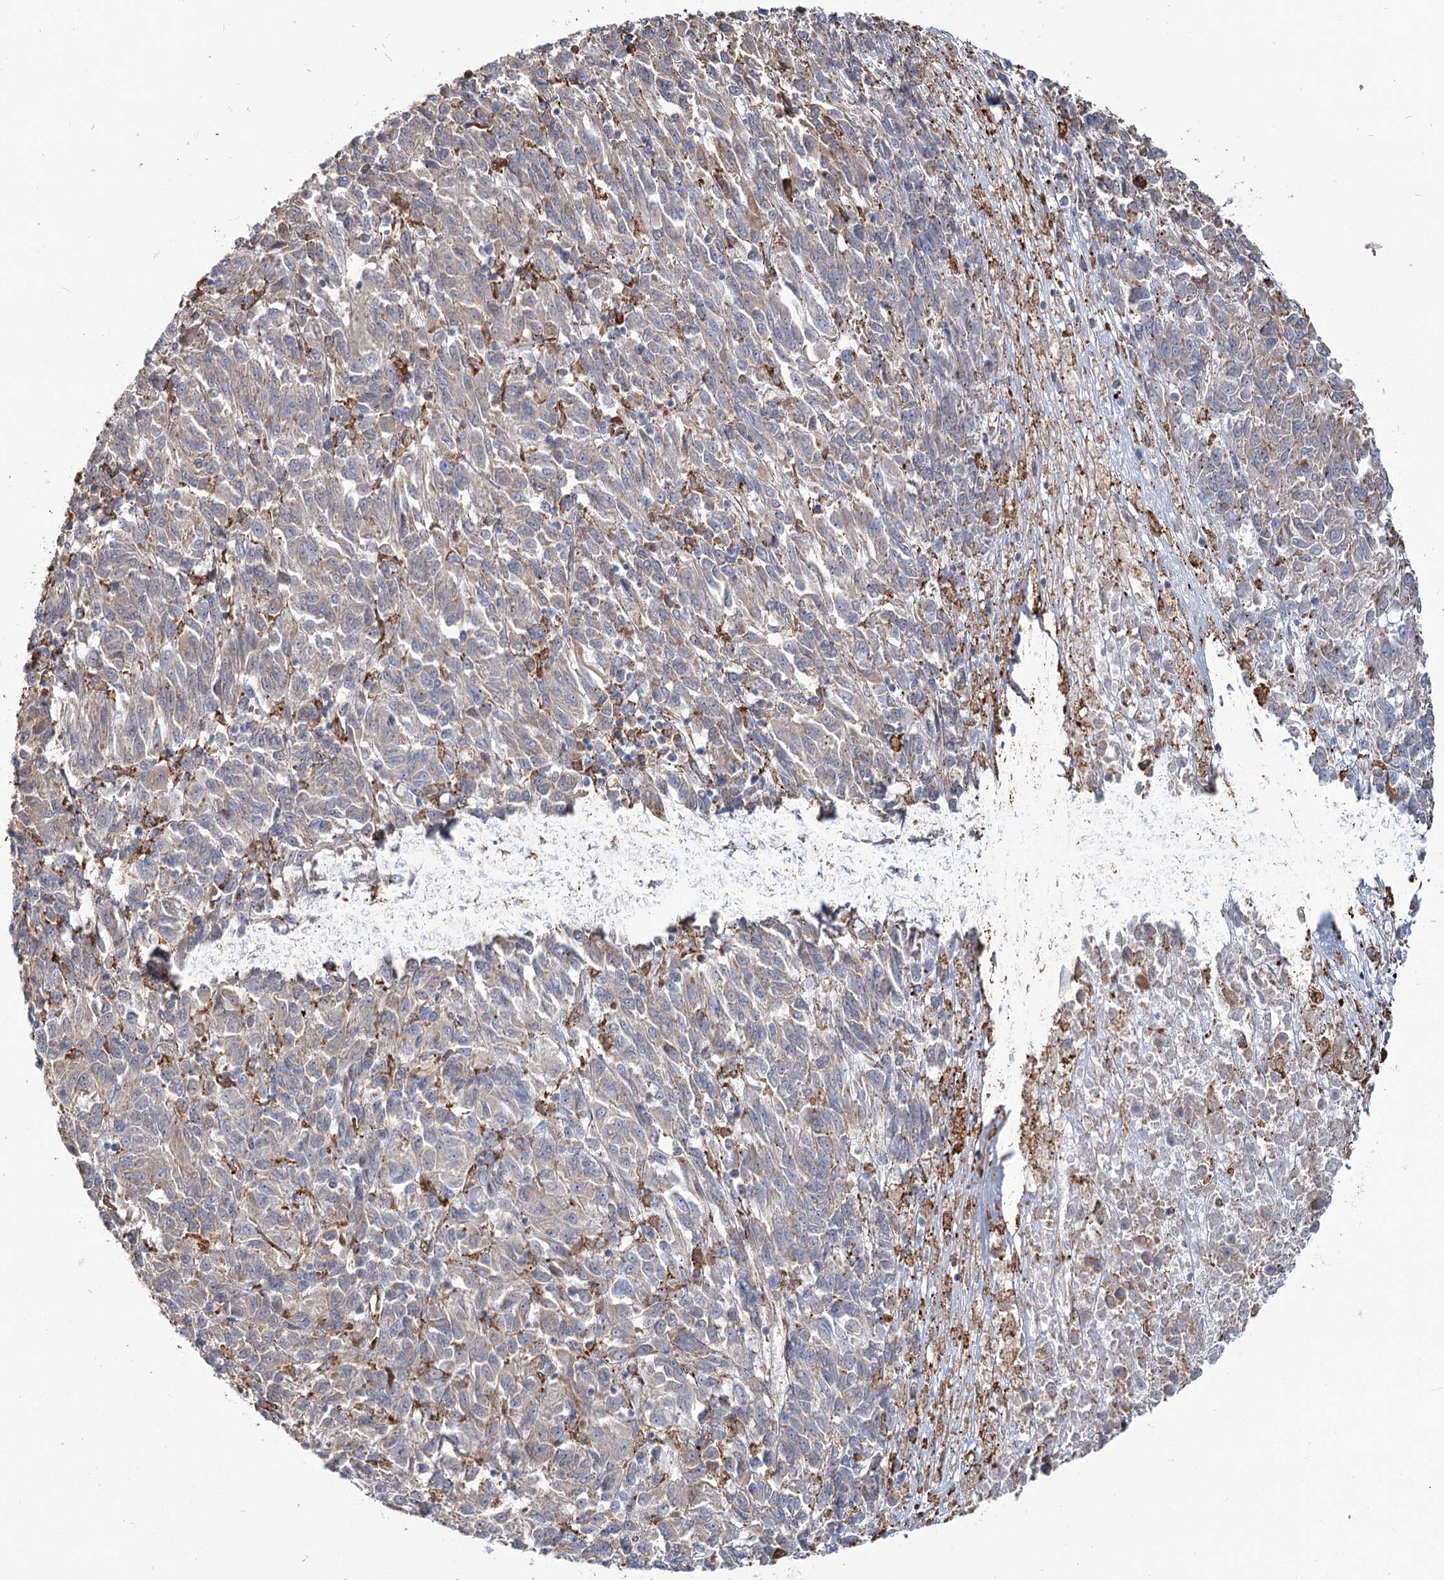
{"staining": {"intensity": "negative", "quantity": "none", "location": "none"}, "tissue": "melanoma", "cell_type": "Tumor cells", "image_type": "cancer", "snomed": [{"axis": "morphology", "description": "Malignant melanoma, Metastatic site"}, {"axis": "topography", "description": "Lung"}], "caption": "Micrograph shows no significant protein positivity in tumor cells of malignant melanoma (metastatic site). Nuclei are stained in blue.", "gene": "ZCCHC9", "patient": {"sex": "male", "age": 64}}